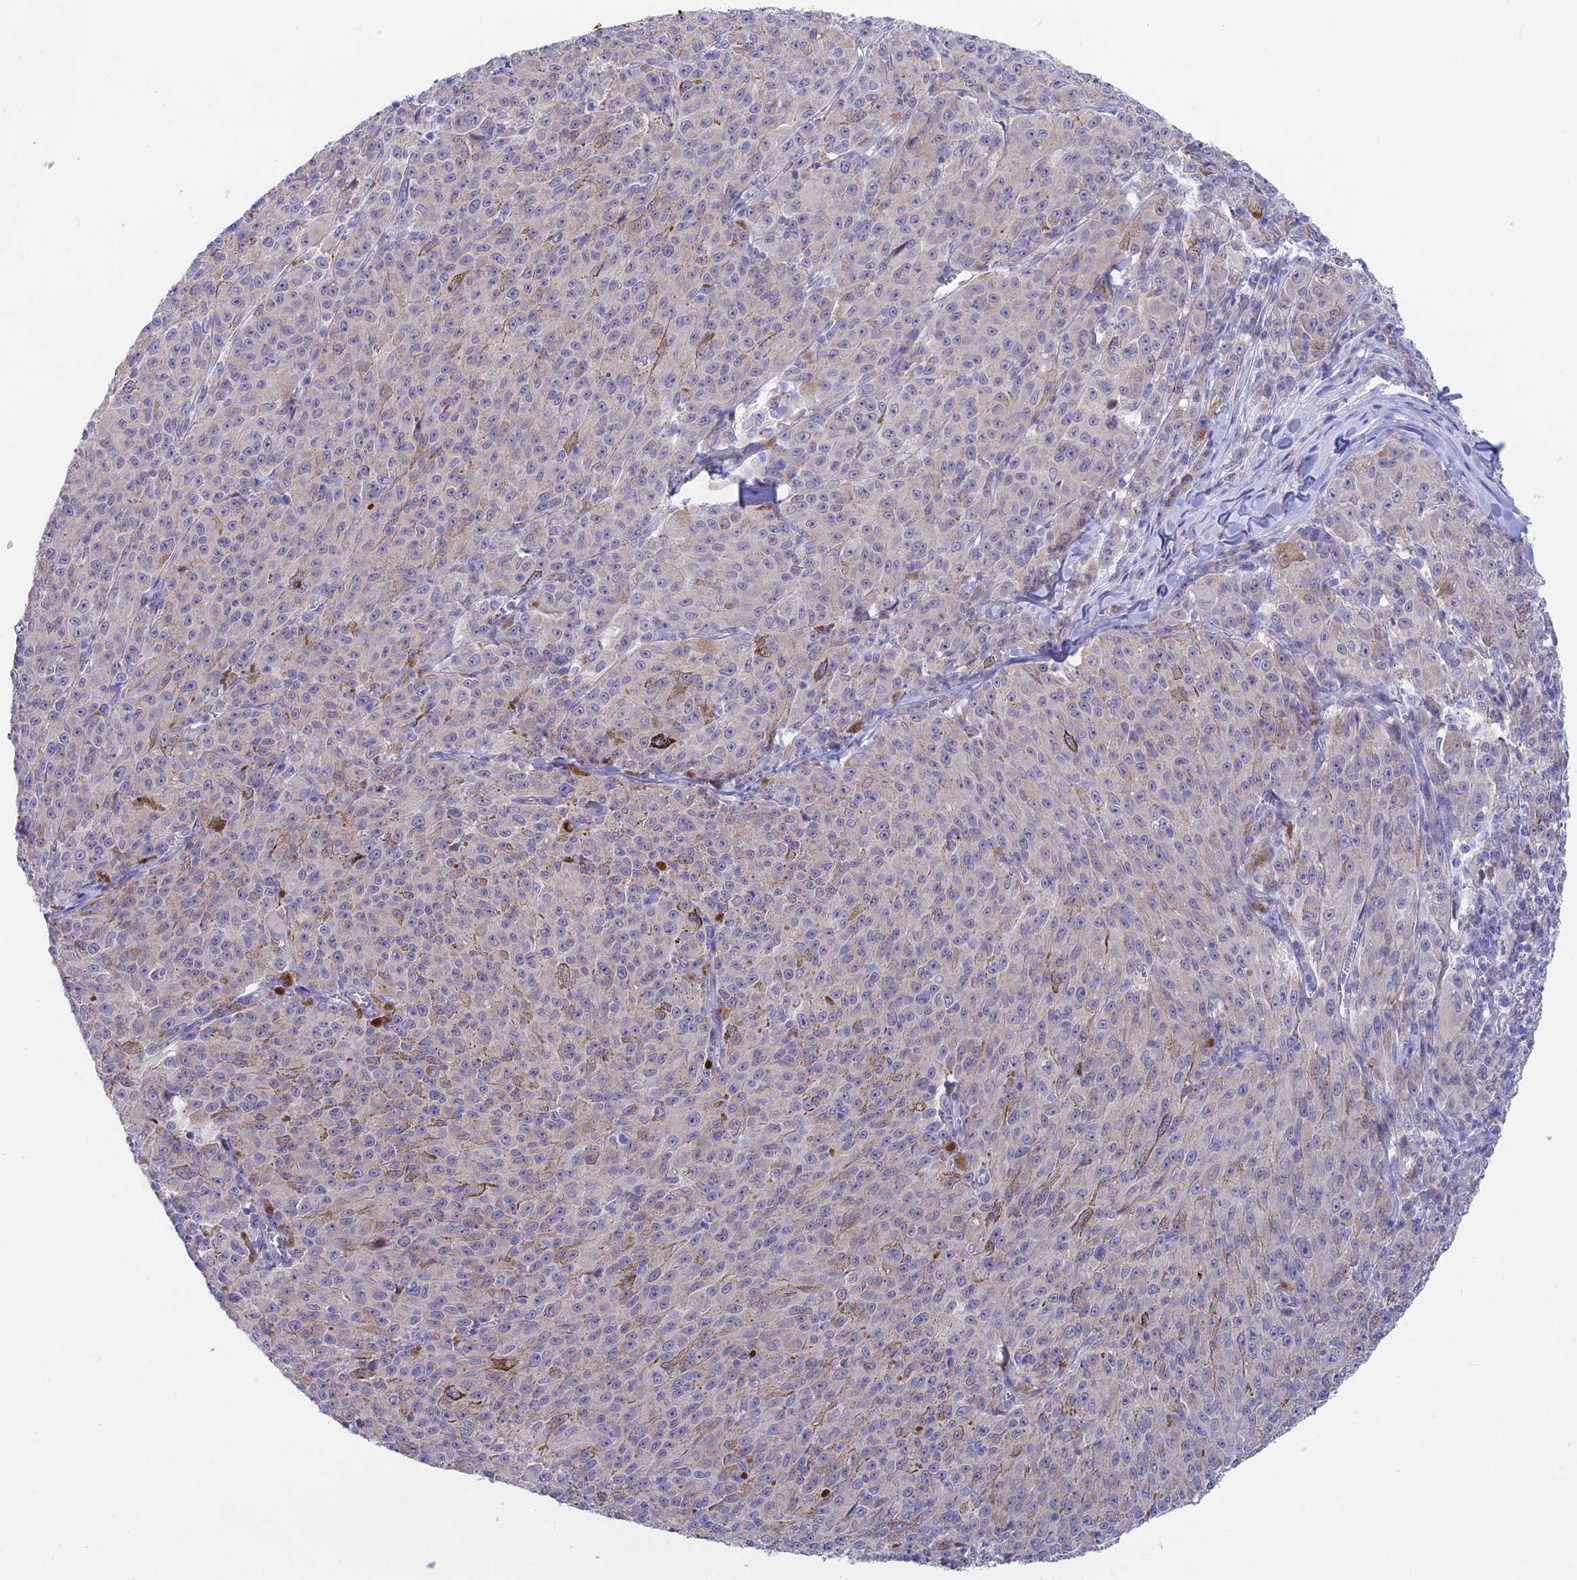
{"staining": {"intensity": "negative", "quantity": "none", "location": "none"}, "tissue": "melanoma", "cell_type": "Tumor cells", "image_type": "cancer", "snomed": [{"axis": "morphology", "description": "Malignant melanoma, NOS"}, {"axis": "topography", "description": "Skin"}], "caption": "The histopathology image displays no significant positivity in tumor cells of melanoma.", "gene": "XPO7", "patient": {"sex": "female", "age": 52}}